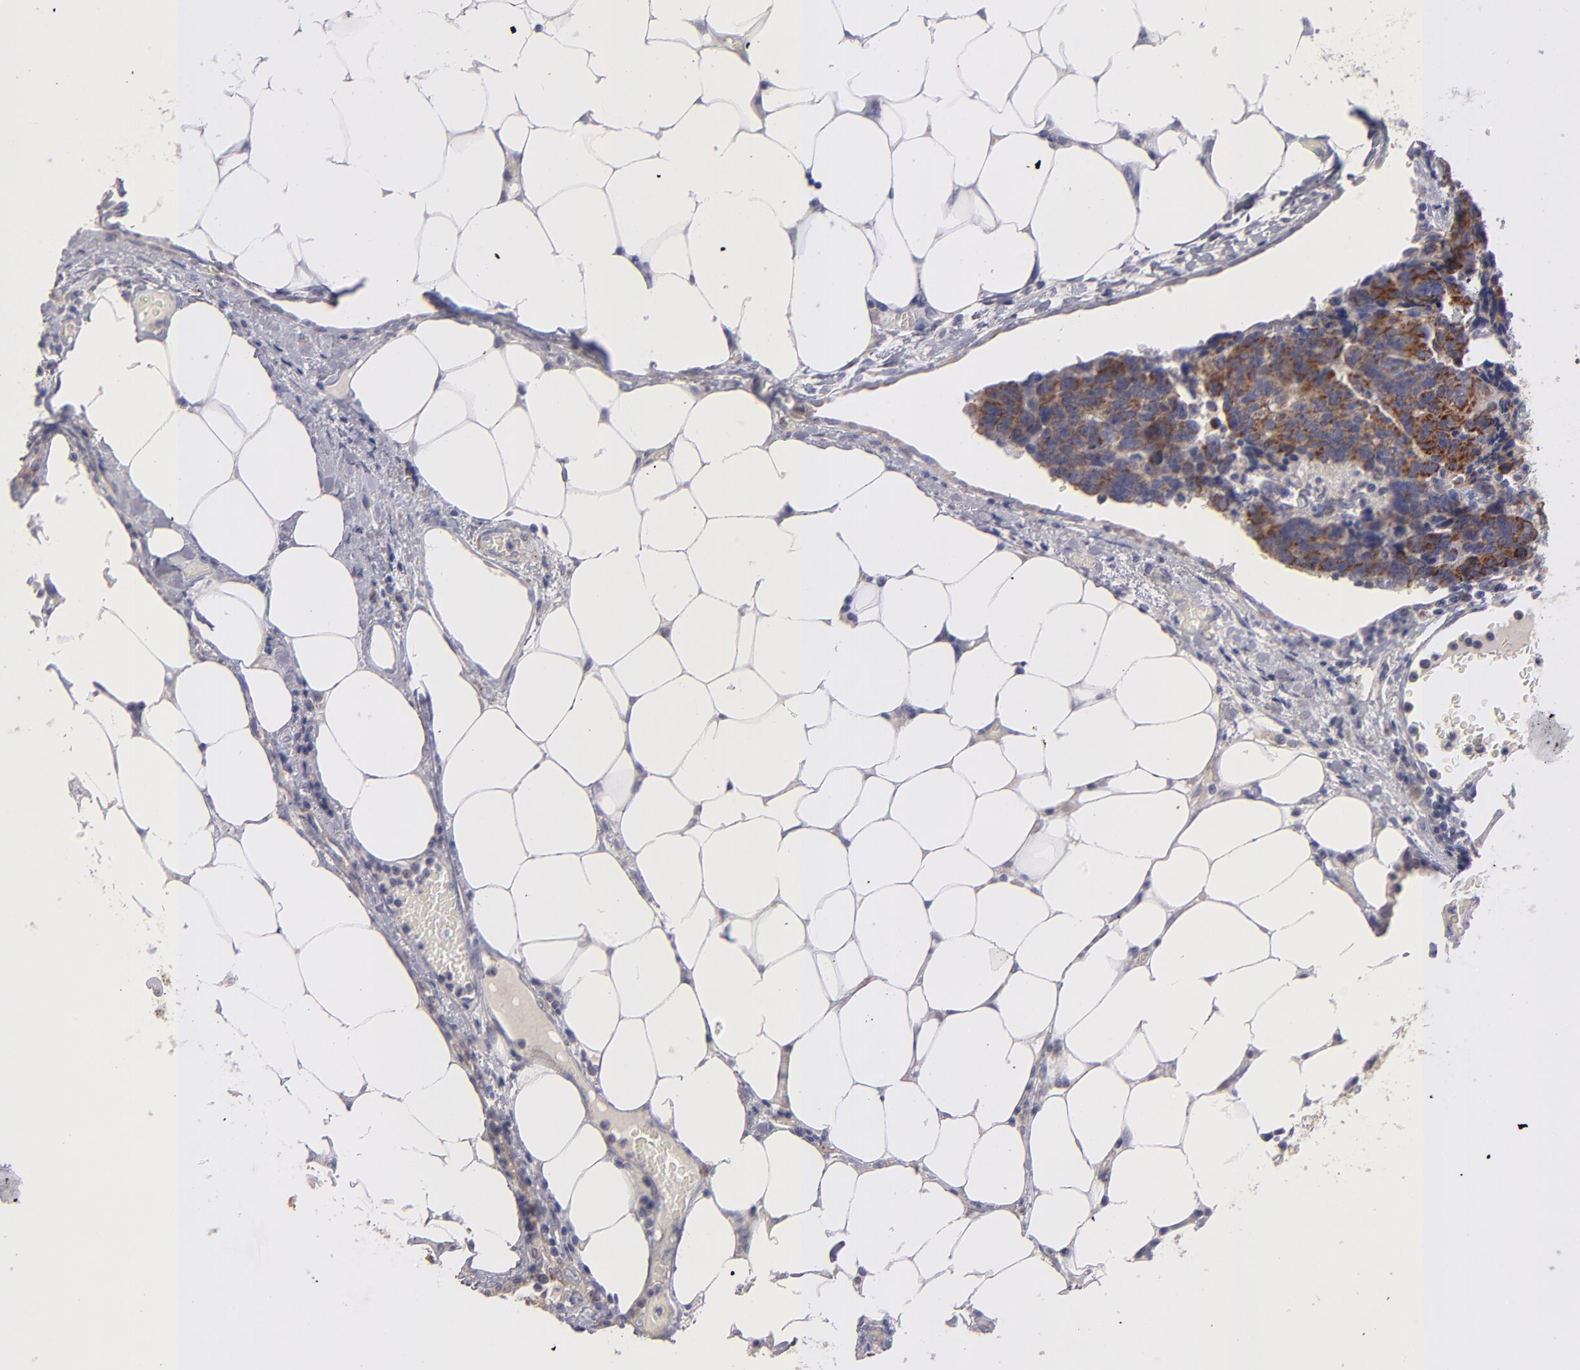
{"staining": {"intensity": "moderate", "quantity": ">75%", "location": "cytoplasmic/membranous"}, "tissue": "colorectal cancer", "cell_type": "Tumor cells", "image_type": "cancer", "snomed": [{"axis": "morphology", "description": "Adenocarcinoma, NOS"}, {"axis": "topography", "description": "Colon"}], "caption": "This micrograph exhibits colorectal adenocarcinoma stained with IHC to label a protein in brown. The cytoplasmic/membranous of tumor cells show moderate positivity for the protein. Nuclei are counter-stained blue.", "gene": "HCCS", "patient": {"sex": "female", "age": 86}}